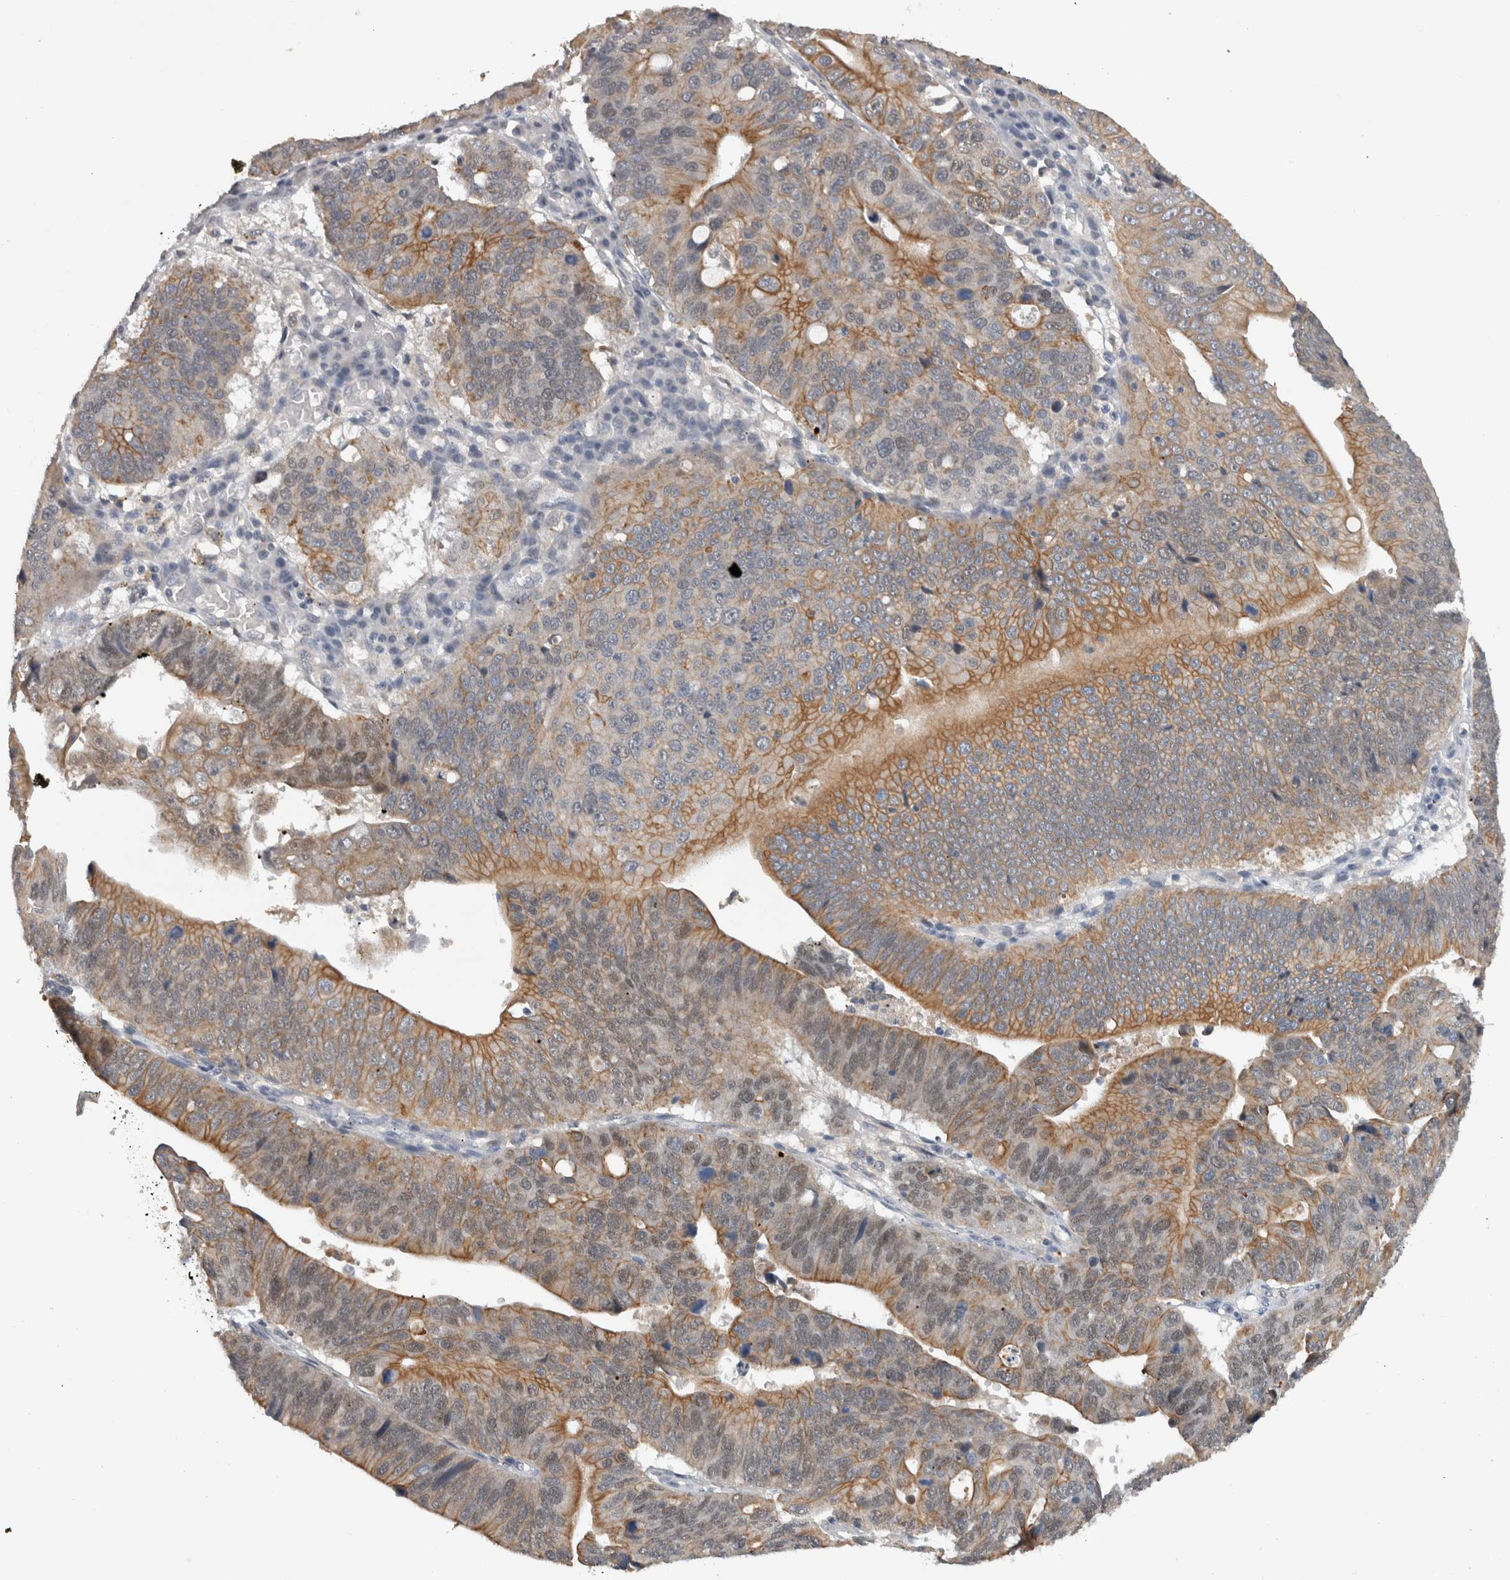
{"staining": {"intensity": "moderate", "quantity": ">75%", "location": "cytoplasmic/membranous,nuclear"}, "tissue": "stomach cancer", "cell_type": "Tumor cells", "image_type": "cancer", "snomed": [{"axis": "morphology", "description": "Adenocarcinoma, NOS"}, {"axis": "topography", "description": "Stomach"}], "caption": "Stomach cancer (adenocarcinoma) stained with DAB (3,3'-diaminobenzidine) immunohistochemistry shows medium levels of moderate cytoplasmic/membranous and nuclear positivity in about >75% of tumor cells.", "gene": "HEXD", "patient": {"sex": "male", "age": 59}}